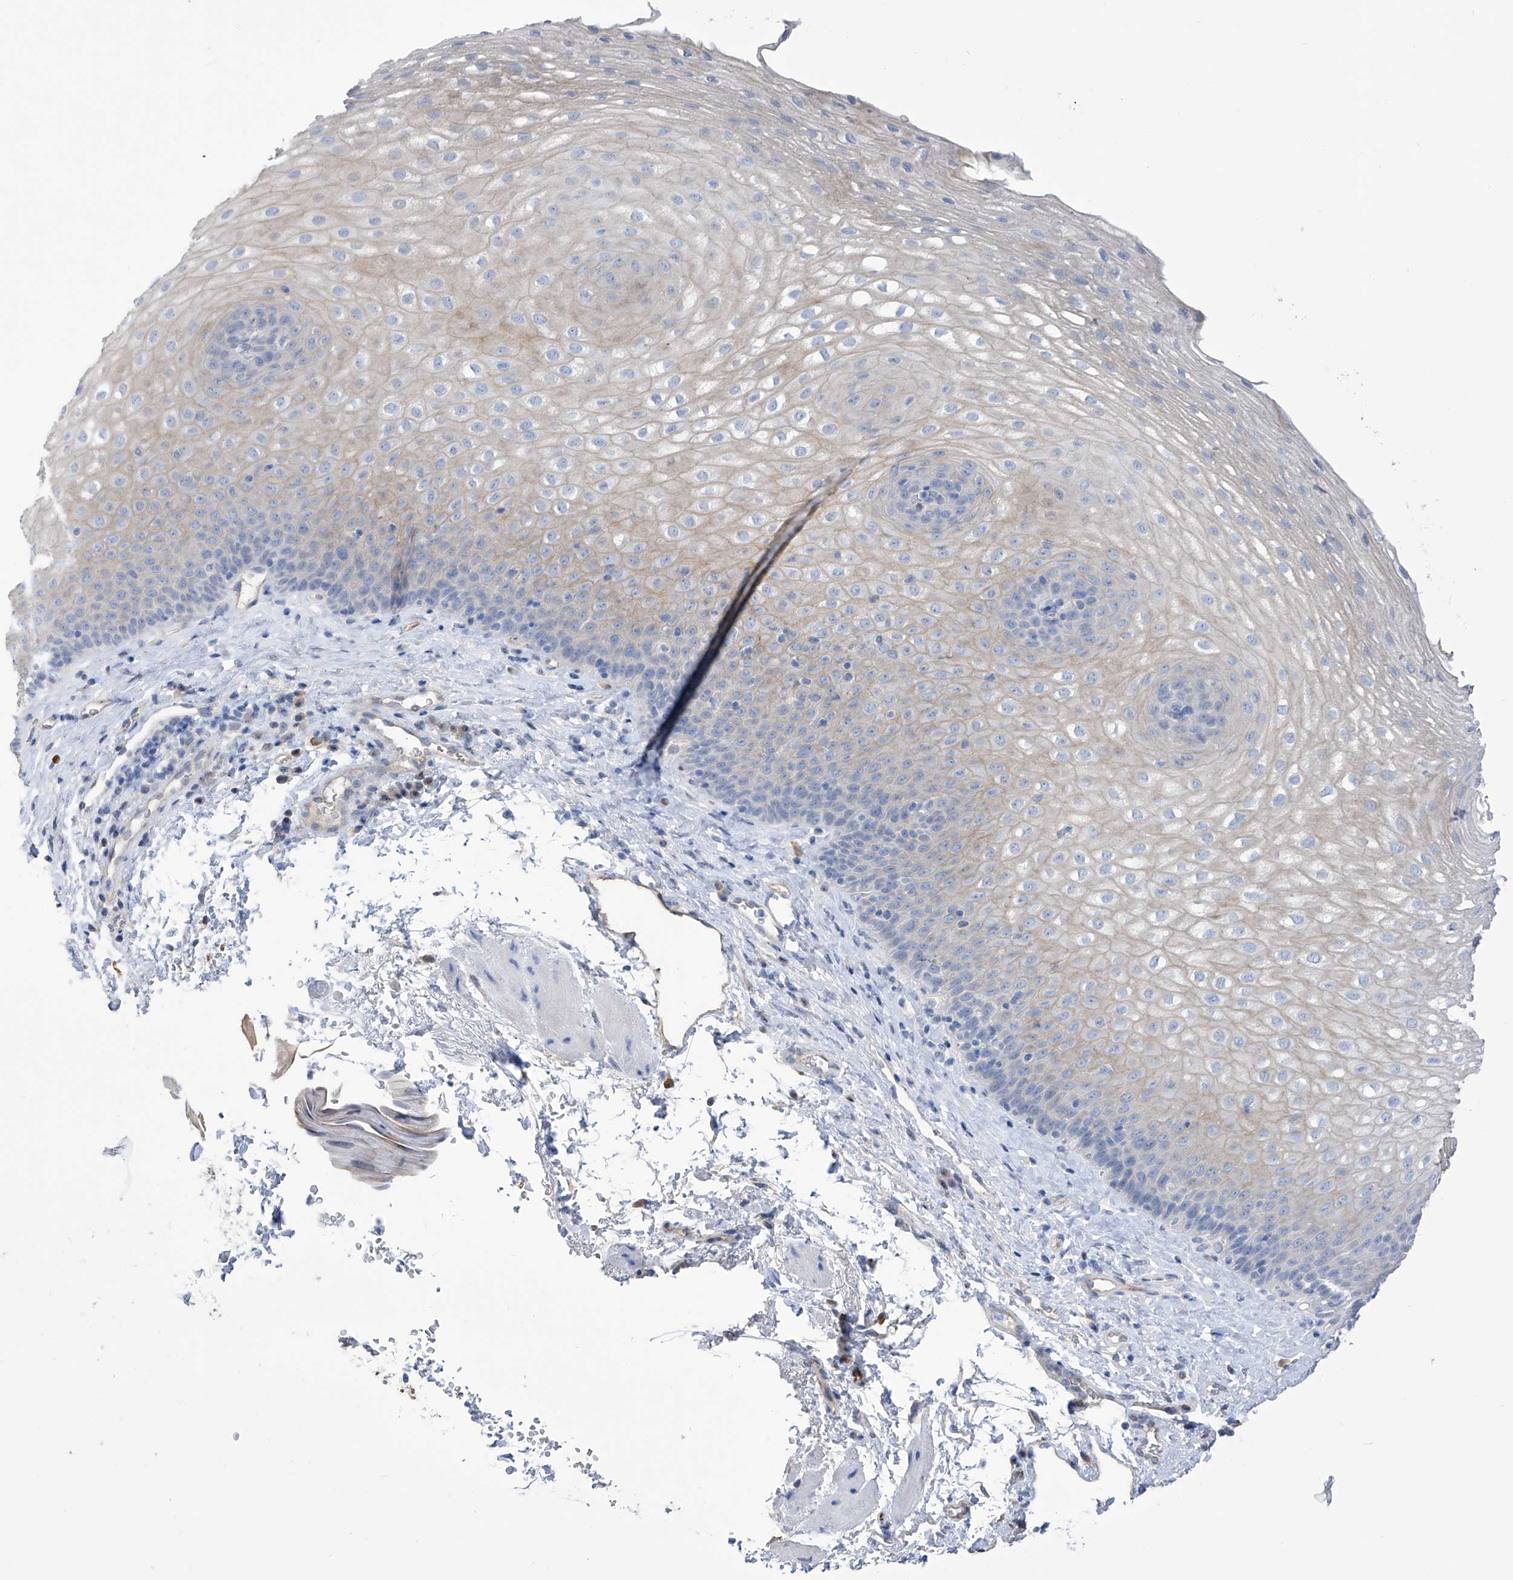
{"staining": {"intensity": "moderate", "quantity": "25%-75%", "location": "cytoplasmic/membranous"}, "tissue": "esophagus", "cell_type": "Squamous epithelial cells", "image_type": "normal", "snomed": [{"axis": "morphology", "description": "Normal tissue, NOS"}, {"axis": "topography", "description": "Esophagus"}], "caption": "DAB immunohistochemical staining of normal esophagus demonstrates moderate cytoplasmic/membranous protein expression in about 25%-75% of squamous epithelial cells. (DAB = brown stain, brightfield microscopy at high magnification).", "gene": "PGM3", "patient": {"sex": "female", "age": 66}}